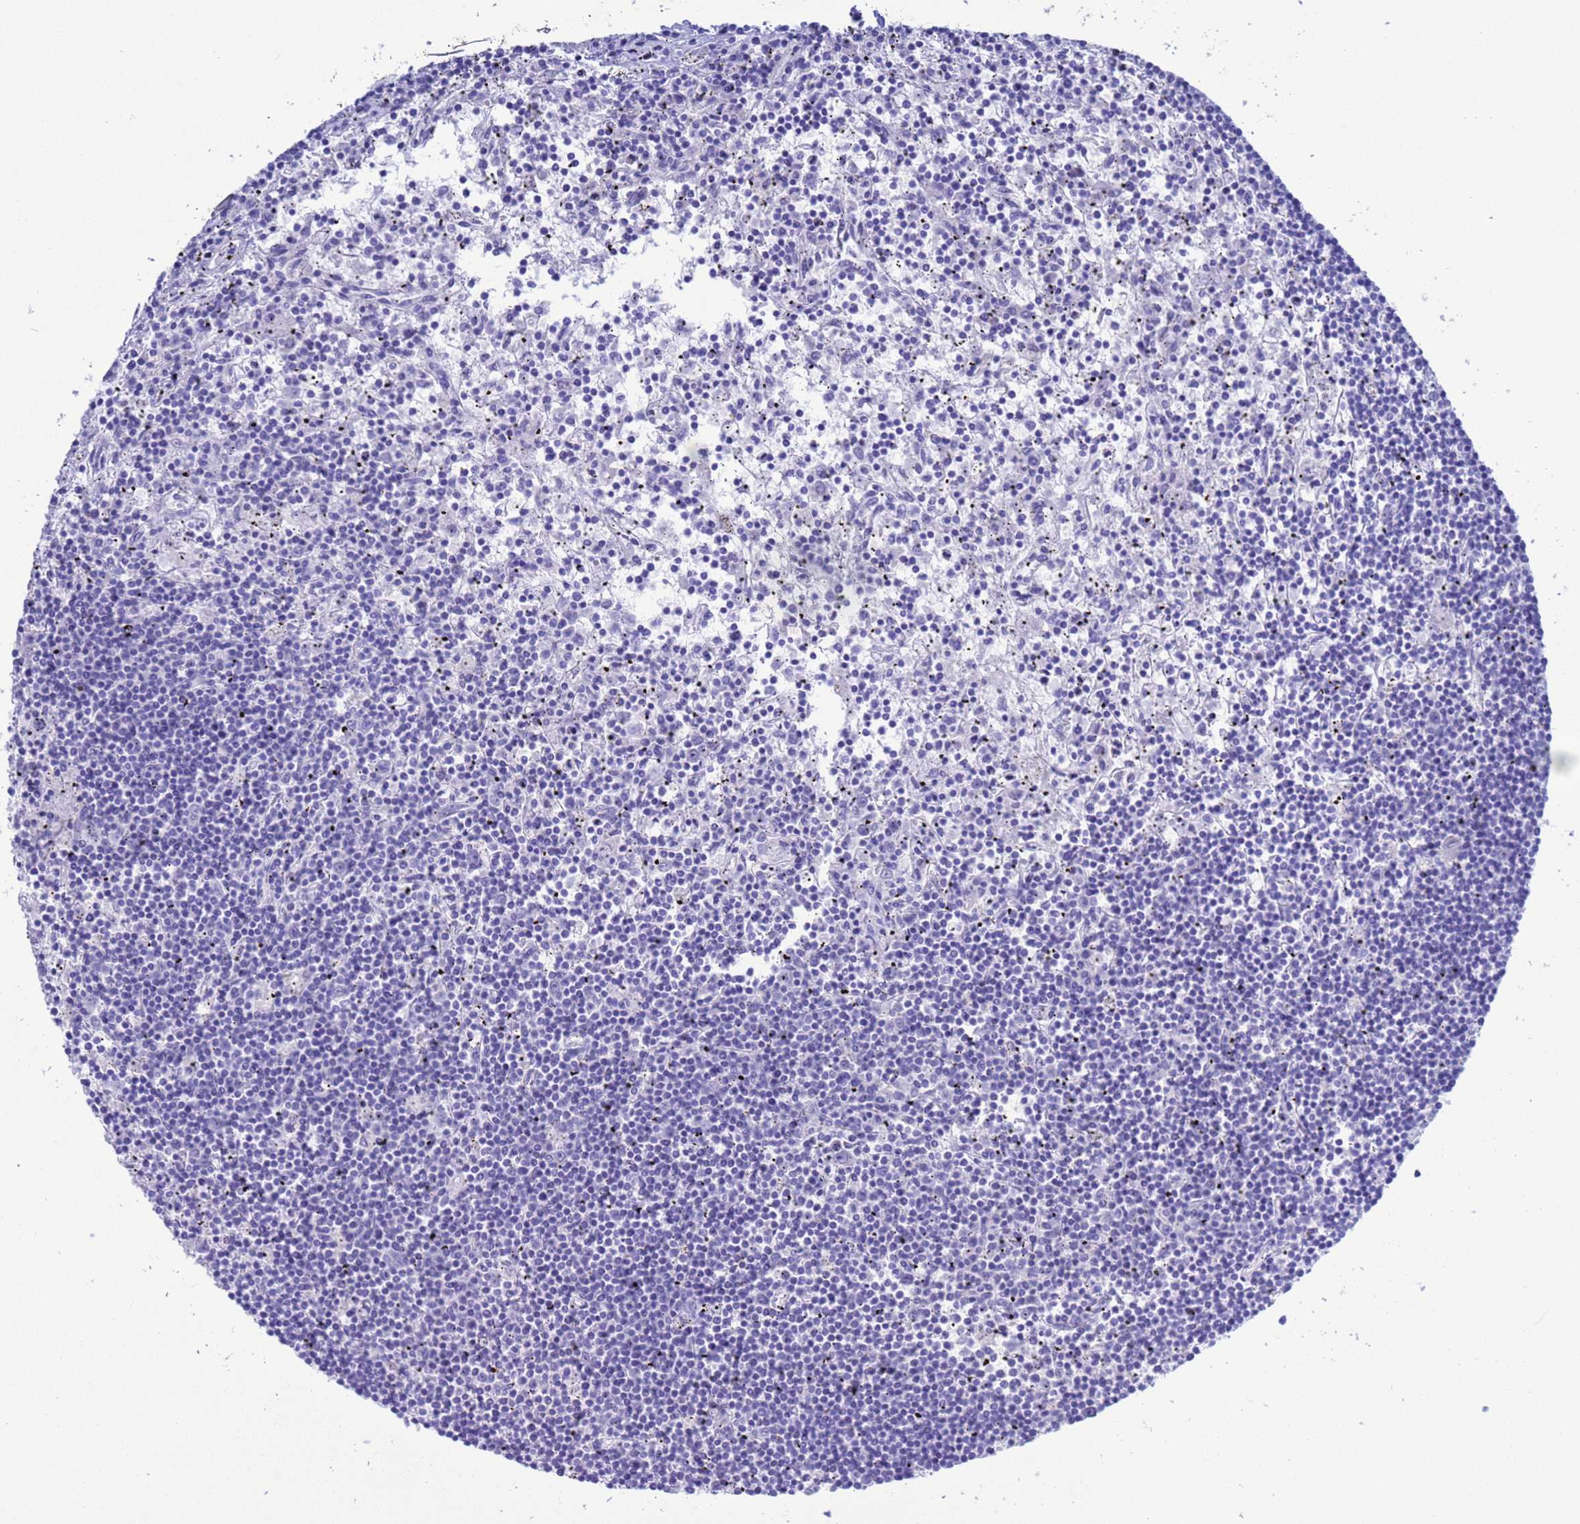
{"staining": {"intensity": "negative", "quantity": "none", "location": "none"}, "tissue": "lymphoma", "cell_type": "Tumor cells", "image_type": "cancer", "snomed": [{"axis": "morphology", "description": "Malignant lymphoma, non-Hodgkin's type, Low grade"}, {"axis": "topography", "description": "Spleen"}], "caption": "Immunohistochemical staining of lymphoma demonstrates no significant positivity in tumor cells. (DAB (3,3'-diaminobenzidine) immunohistochemistry, high magnification).", "gene": "GSTM1", "patient": {"sex": "male", "age": 76}}